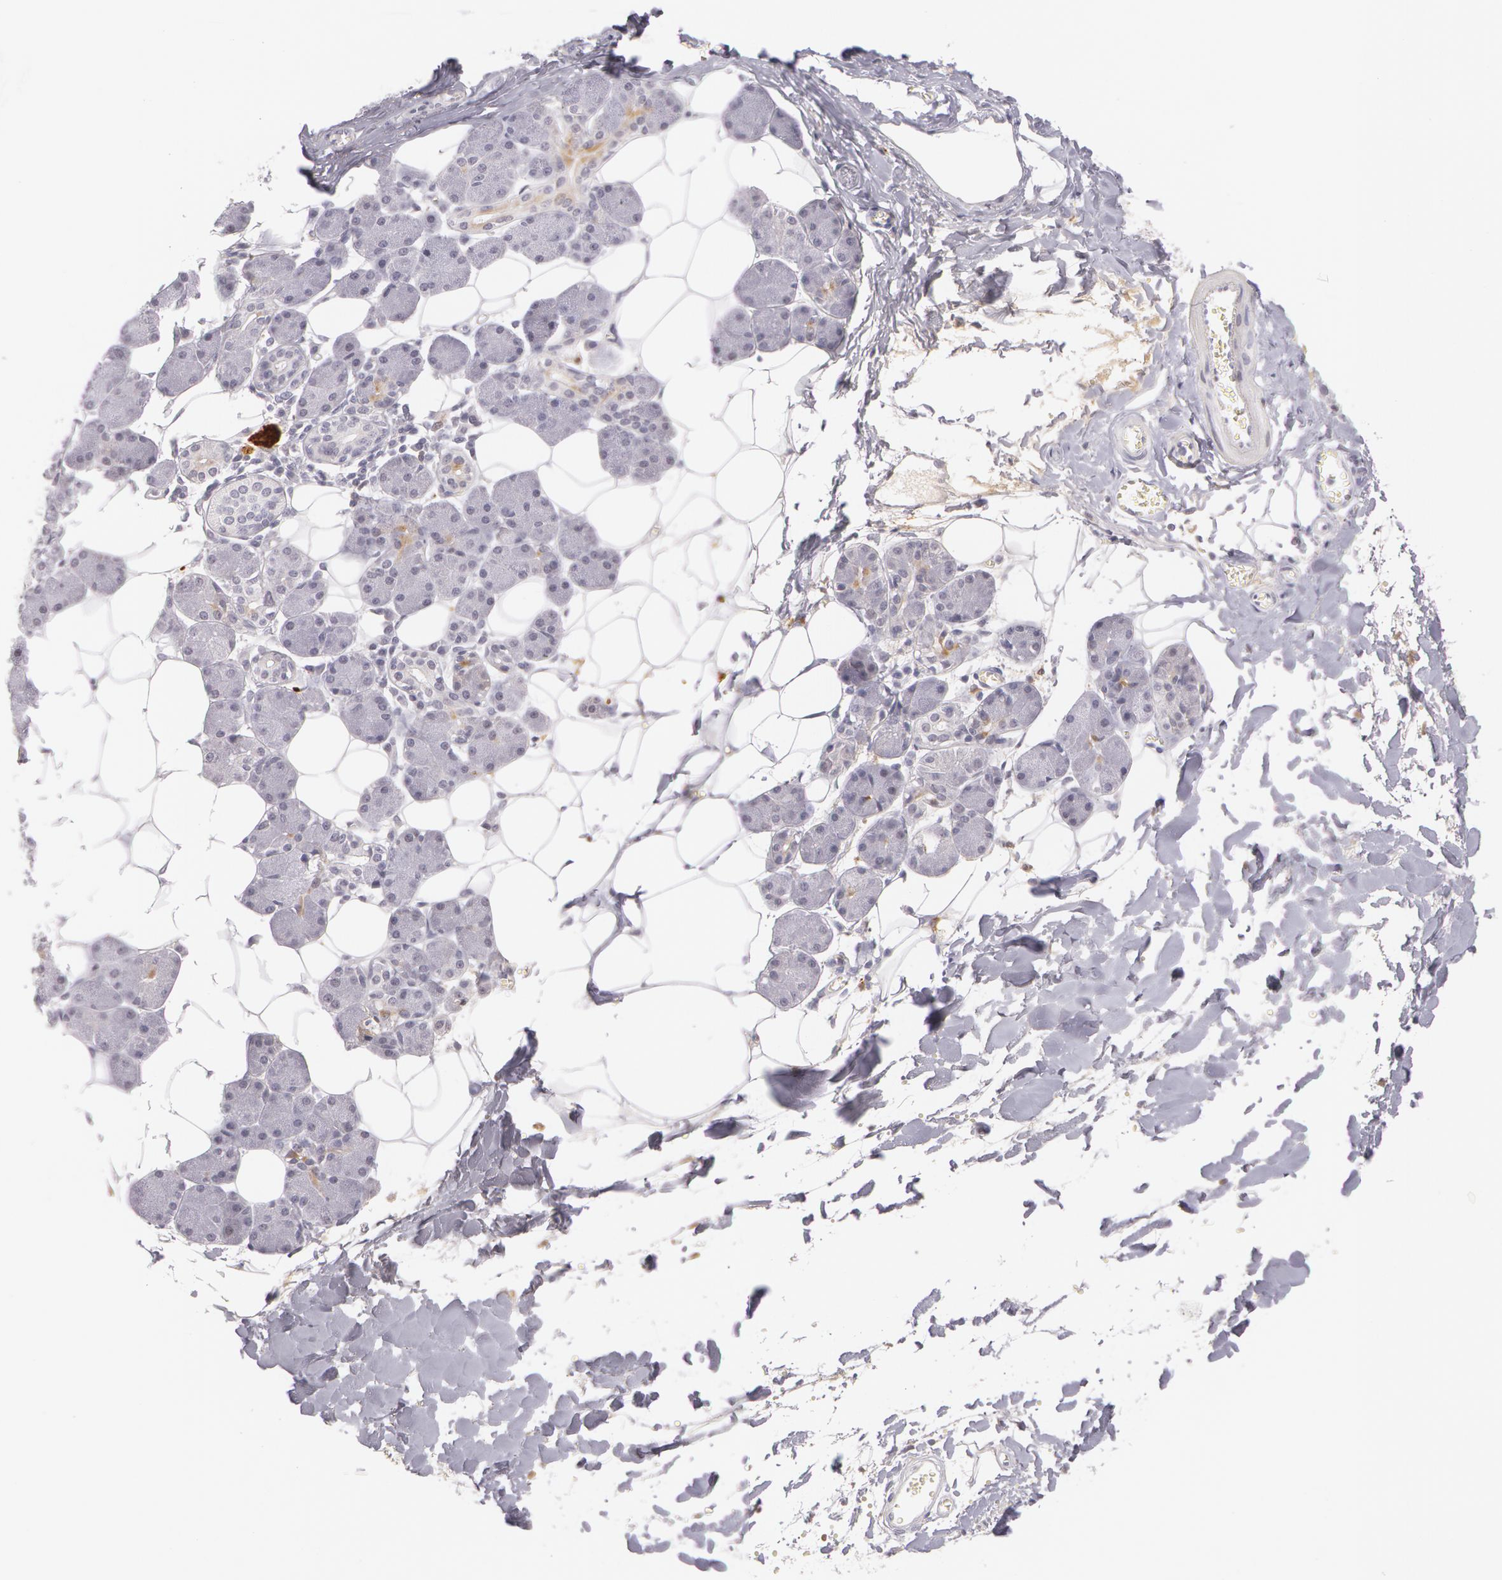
{"staining": {"intensity": "negative", "quantity": "none", "location": "none"}, "tissue": "salivary gland", "cell_type": "Glandular cells", "image_type": "normal", "snomed": [{"axis": "morphology", "description": "Normal tissue, NOS"}, {"axis": "morphology", "description": "Adenoma, NOS"}, {"axis": "topography", "description": "Salivary gland"}], "caption": "DAB (3,3'-diaminobenzidine) immunohistochemical staining of normal salivary gland displays no significant staining in glandular cells.", "gene": "LBP", "patient": {"sex": "female", "age": 32}}